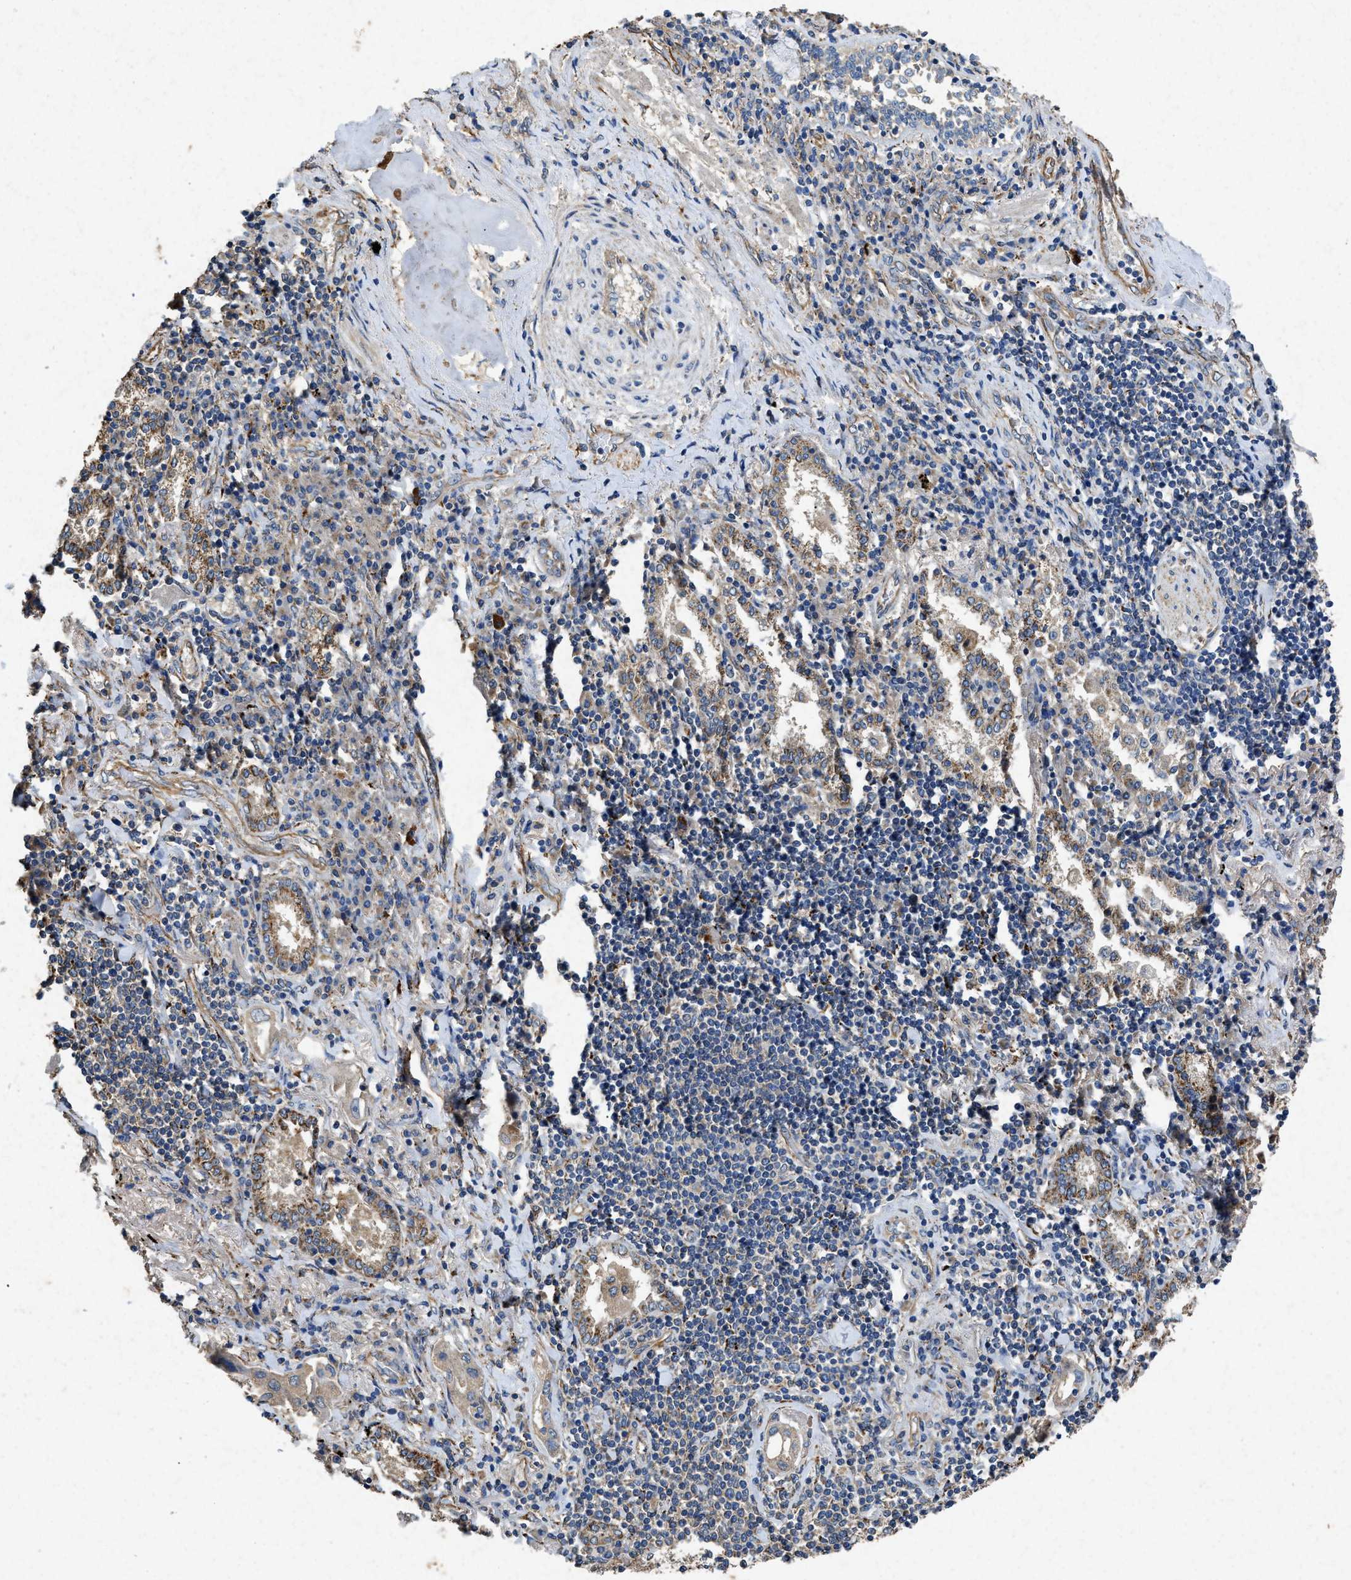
{"staining": {"intensity": "weak", "quantity": "<25%", "location": "cytoplasmic/membranous"}, "tissue": "lung cancer", "cell_type": "Tumor cells", "image_type": "cancer", "snomed": [{"axis": "morphology", "description": "Adenocarcinoma, NOS"}, {"axis": "topography", "description": "Lung"}], "caption": "A photomicrograph of human lung cancer is negative for staining in tumor cells.", "gene": "CDK15", "patient": {"sex": "female", "age": 65}}